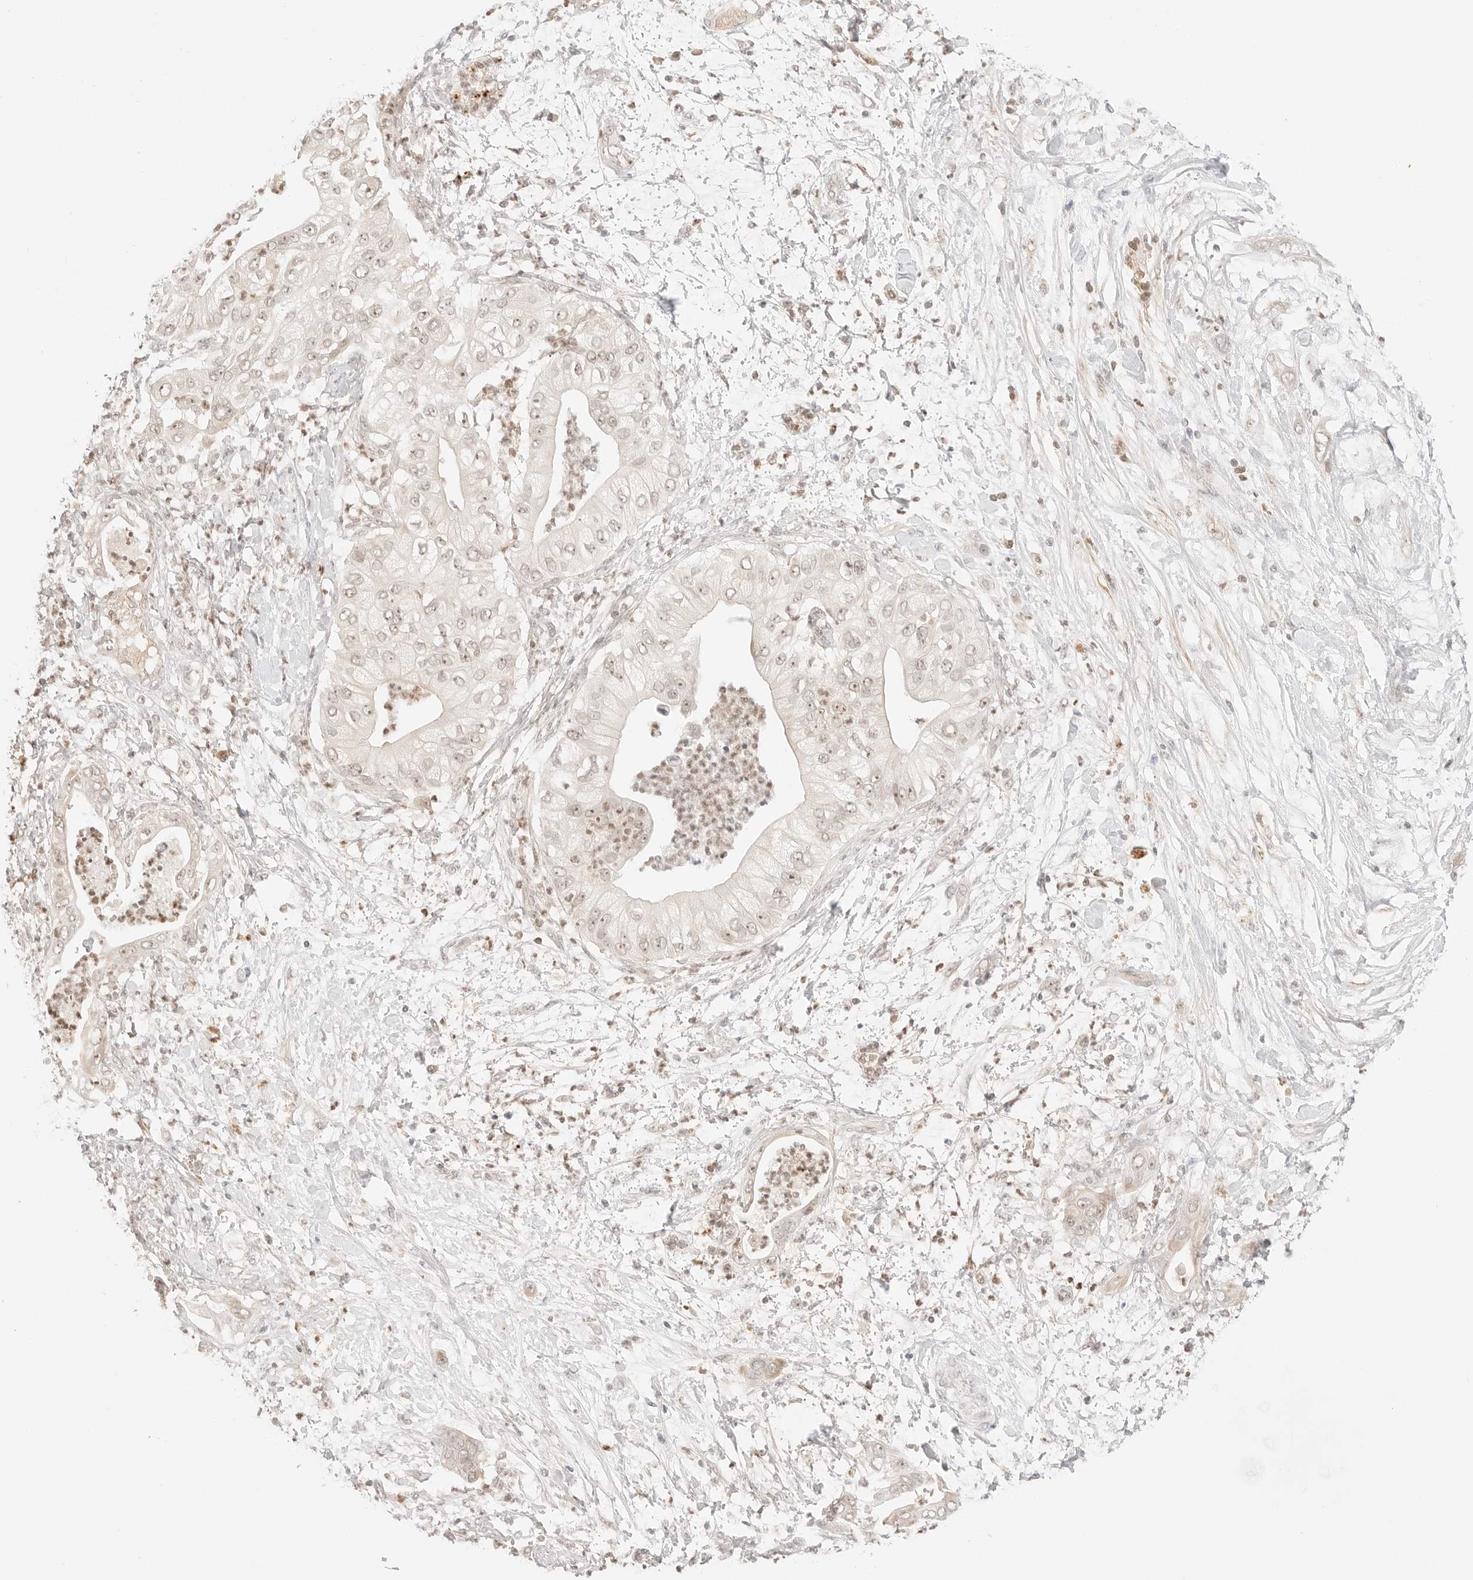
{"staining": {"intensity": "weak", "quantity": "25%-75%", "location": "nuclear"}, "tissue": "pancreatic cancer", "cell_type": "Tumor cells", "image_type": "cancer", "snomed": [{"axis": "morphology", "description": "Adenocarcinoma, NOS"}, {"axis": "topography", "description": "Pancreas"}], "caption": "Human pancreatic cancer stained with a brown dye demonstrates weak nuclear positive staining in approximately 25%-75% of tumor cells.", "gene": "RPS6KL1", "patient": {"sex": "female", "age": 78}}